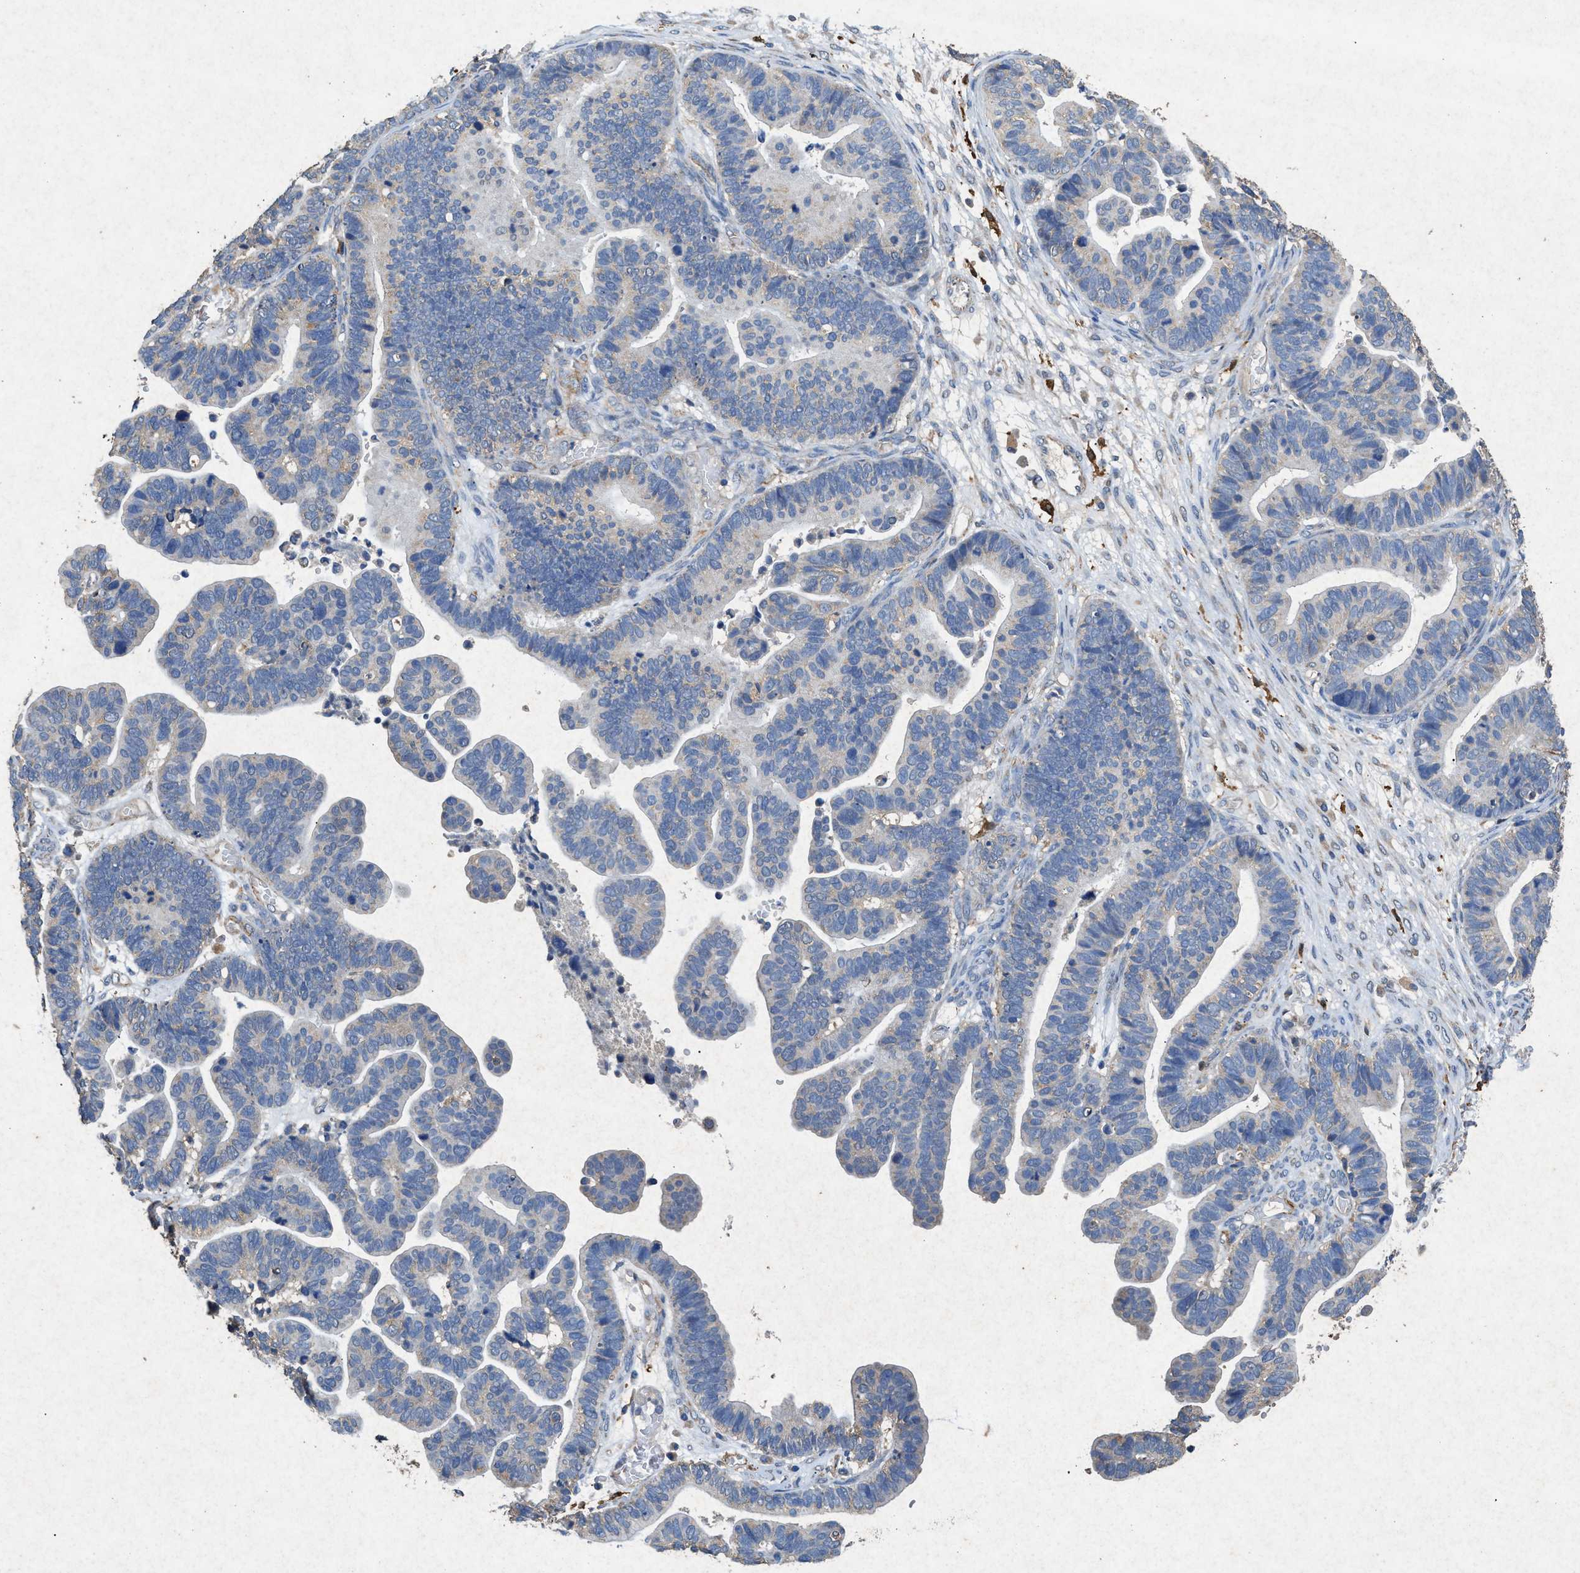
{"staining": {"intensity": "weak", "quantity": "<25%", "location": "cytoplasmic/membranous"}, "tissue": "ovarian cancer", "cell_type": "Tumor cells", "image_type": "cancer", "snomed": [{"axis": "morphology", "description": "Cystadenocarcinoma, serous, NOS"}, {"axis": "topography", "description": "Ovary"}], "caption": "Tumor cells are negative for protein expression in human serous cystadenocarcinoma (ovarian).", "gene": "CDK15", "patient": {"sex": "female", "age": 56}}